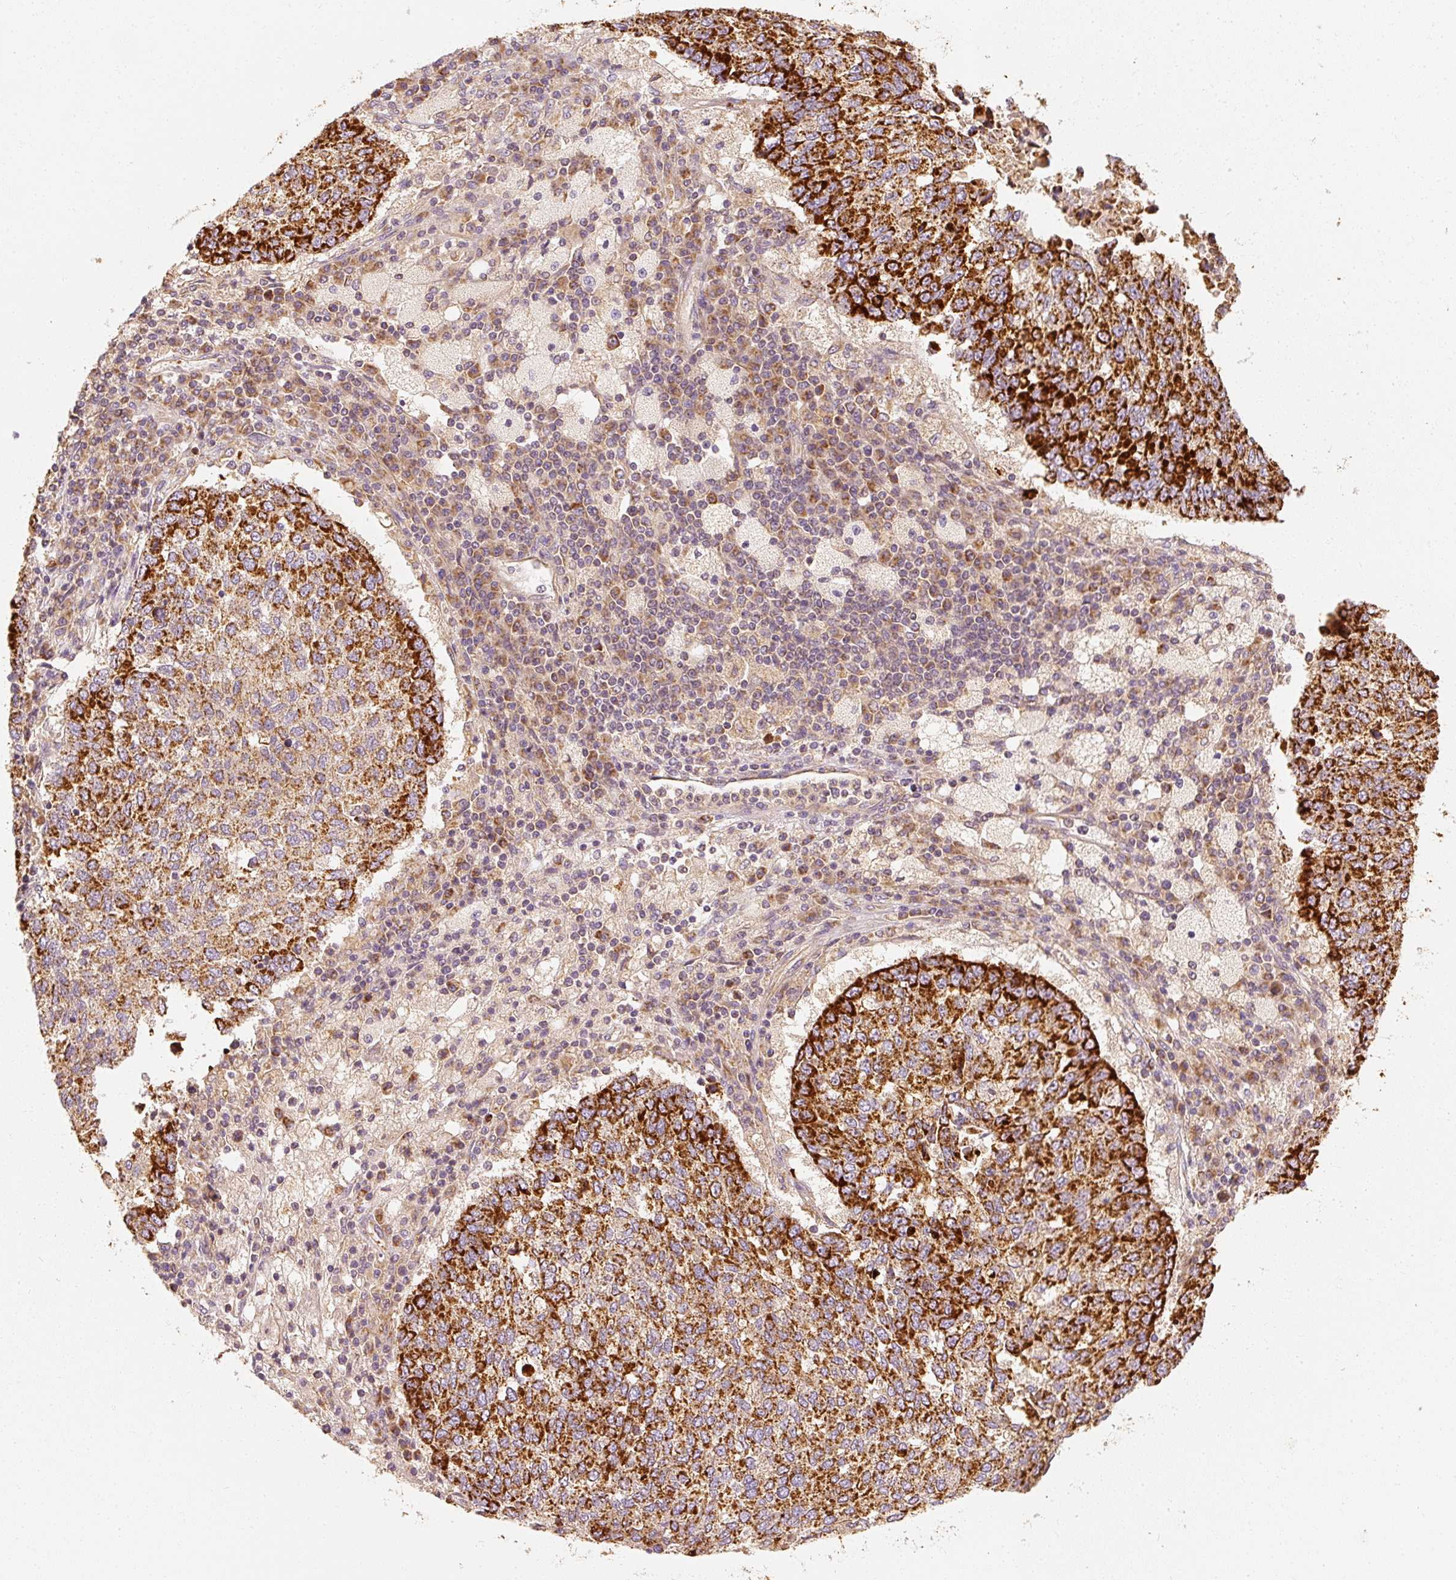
{"staining": {"intensity": "strong", "quantity": ">75%", "location": "cytoplasmic/membranous"}, "tissue": "lung cancer", "cell_type": "Tumor cells", "image_type": "cancer", "snomed": [{"axis": "morphology", "description": "Squamous cell carcinoma, NOS"}, {"axis": "topography", "description": "Lung"}], "caption": "Brown immunohistochemical staining in lung squamous cell carcinoma displays strong cytoplasmic/membranous expression in about >75% of tumor cells.", "gene": "TOMM40", "patient": {"sex": "male", "age": 73}}